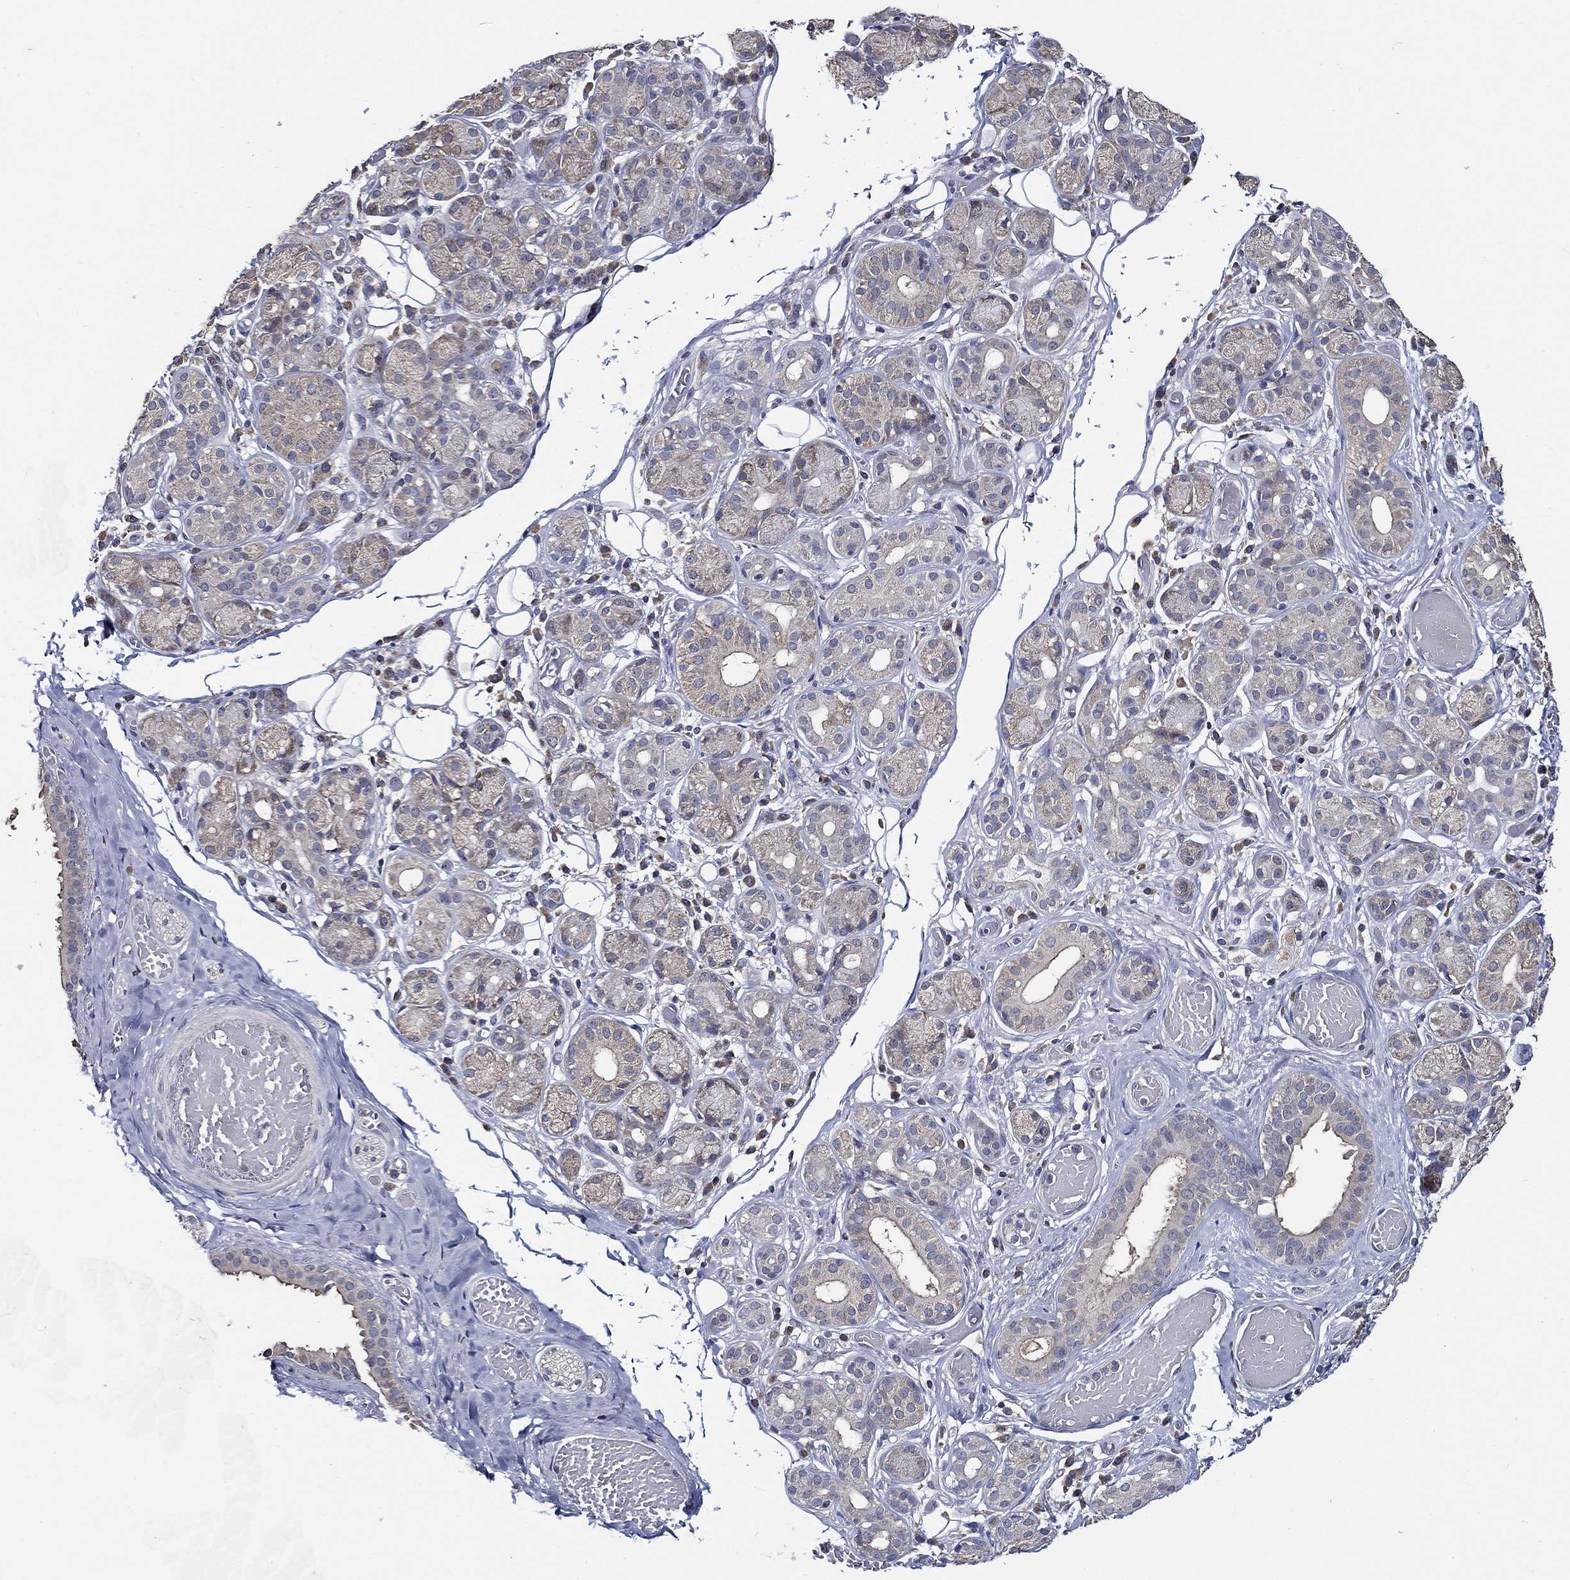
{"staining": {"intensity": "weak", "quantity": "25%-75%", "location": "cytoplasmic/membranous"}, "tissue": "salivary gland", "cell_type": "Glandular cells", "image_type": "normal", "snomed": [{"axis": "morphology", "description": "Normal tissue, NOS"}, {"axis": "topography", "description": "Salivary gland"}, {"axis": "topography", "description": "Peripheral nerve tissue"}], "caption": "The photomicrograph shows immunohistochemical staining of unremarkable salivary gland. There is weak cytoplasmic/membranous positivity is identified in approximately 25%-75% of glandular cells.", "gene": "WDR53", "patient": {"sex": "male", "age": 71}}